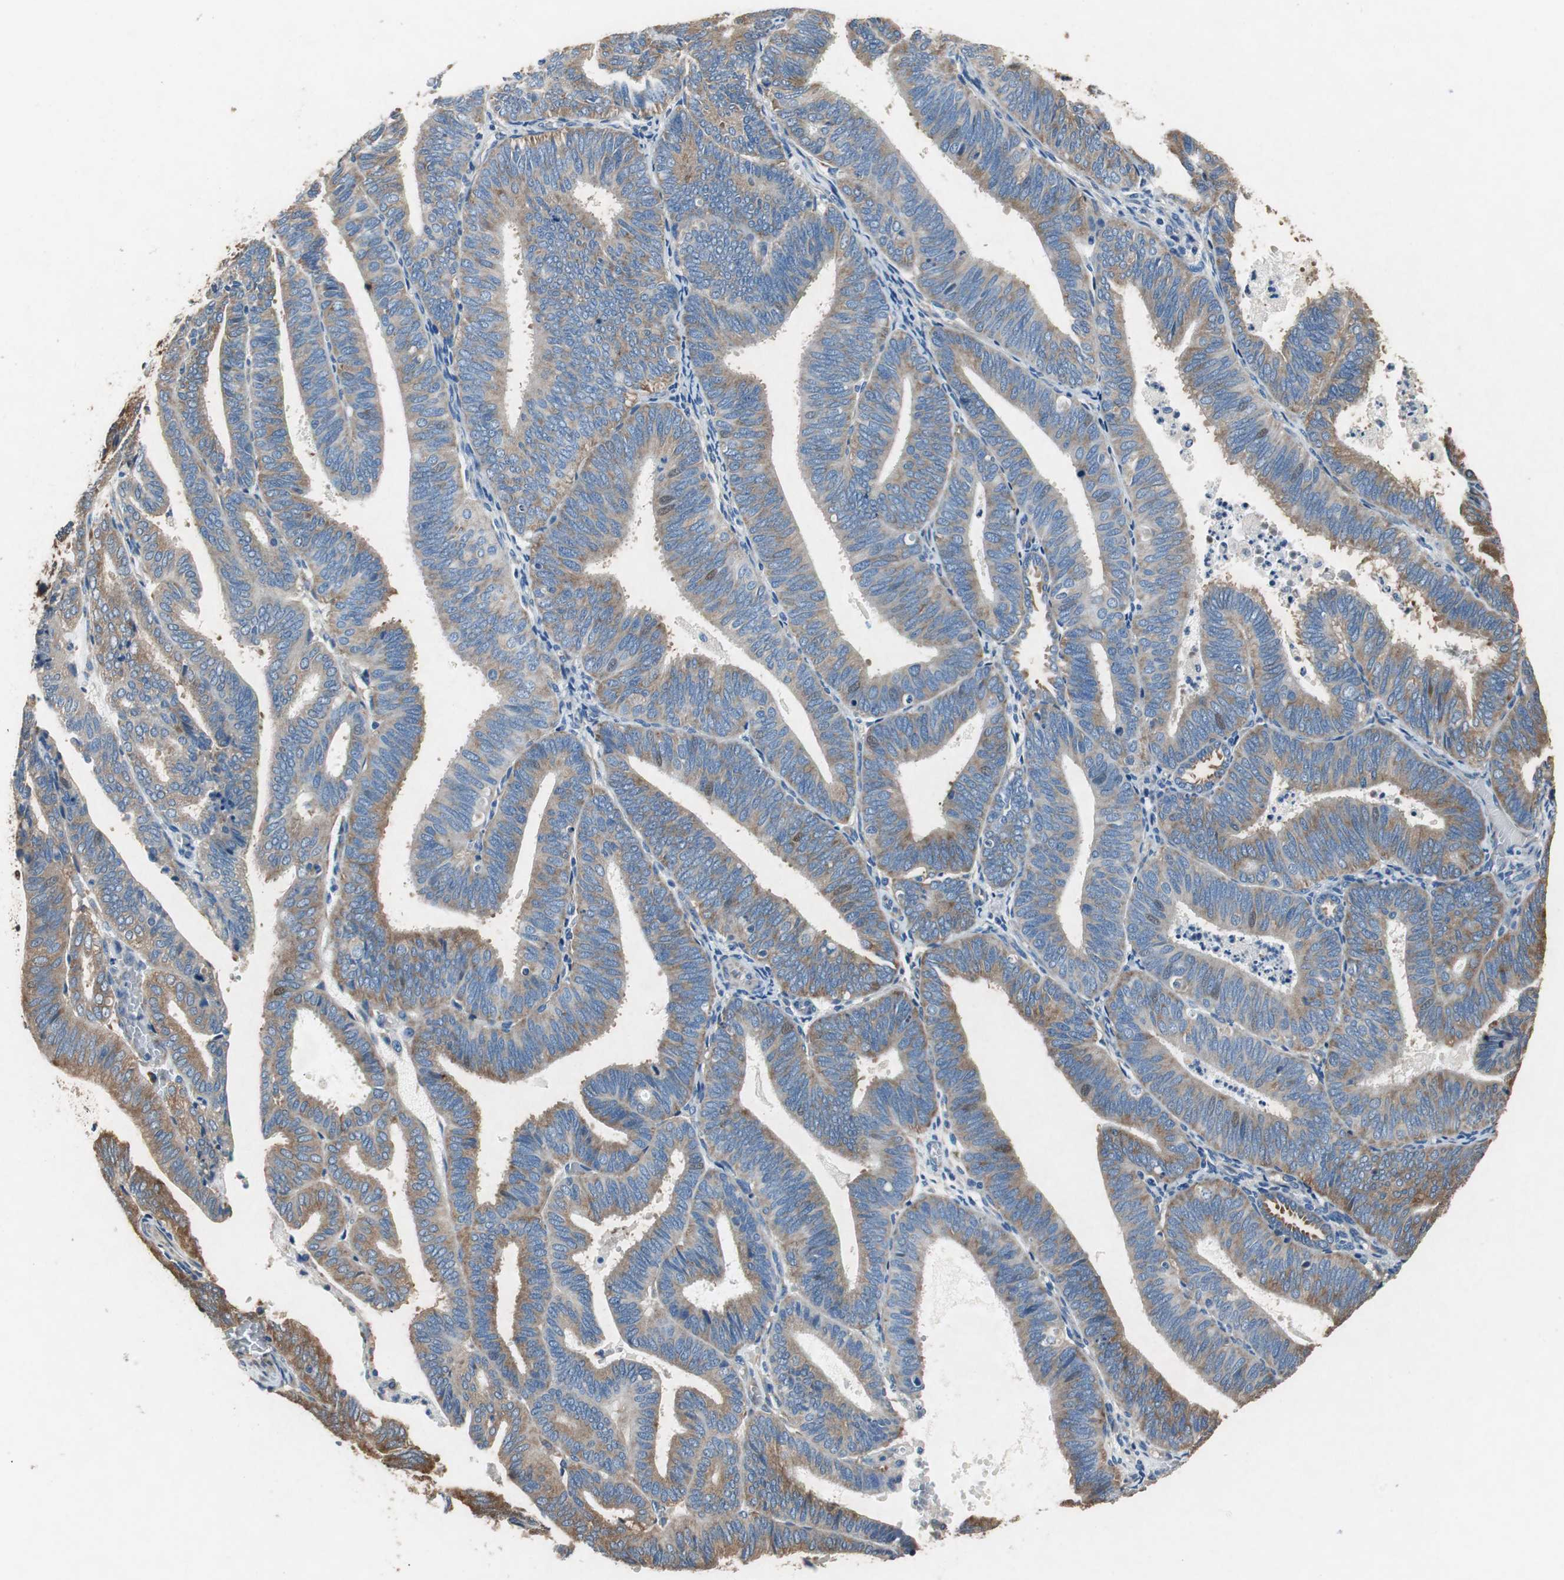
{"staining": {"intensity": "strong", "quantity": ">75%", "location": "cytoplasmic/membranous"}, "tissue": "endometrial cancer", "cell_type": "Tumor cells", "image_type": "cancer", "snomed": [{"axis": "morphology", "description": "Adenocarcinoma, NOS"}, {"axis": "topography", "description": "Uterus"}], "caption": "Immunohistochemical staining of endometrial adenocarcinoma exhibits high levels of strong cytoplasmic/membranous staining in about >75% of tumor cells. (IHC, brightfield microscopy, high magnification).", "gene": "RPL35", "patient": {"sex": "female", "age": 60}}